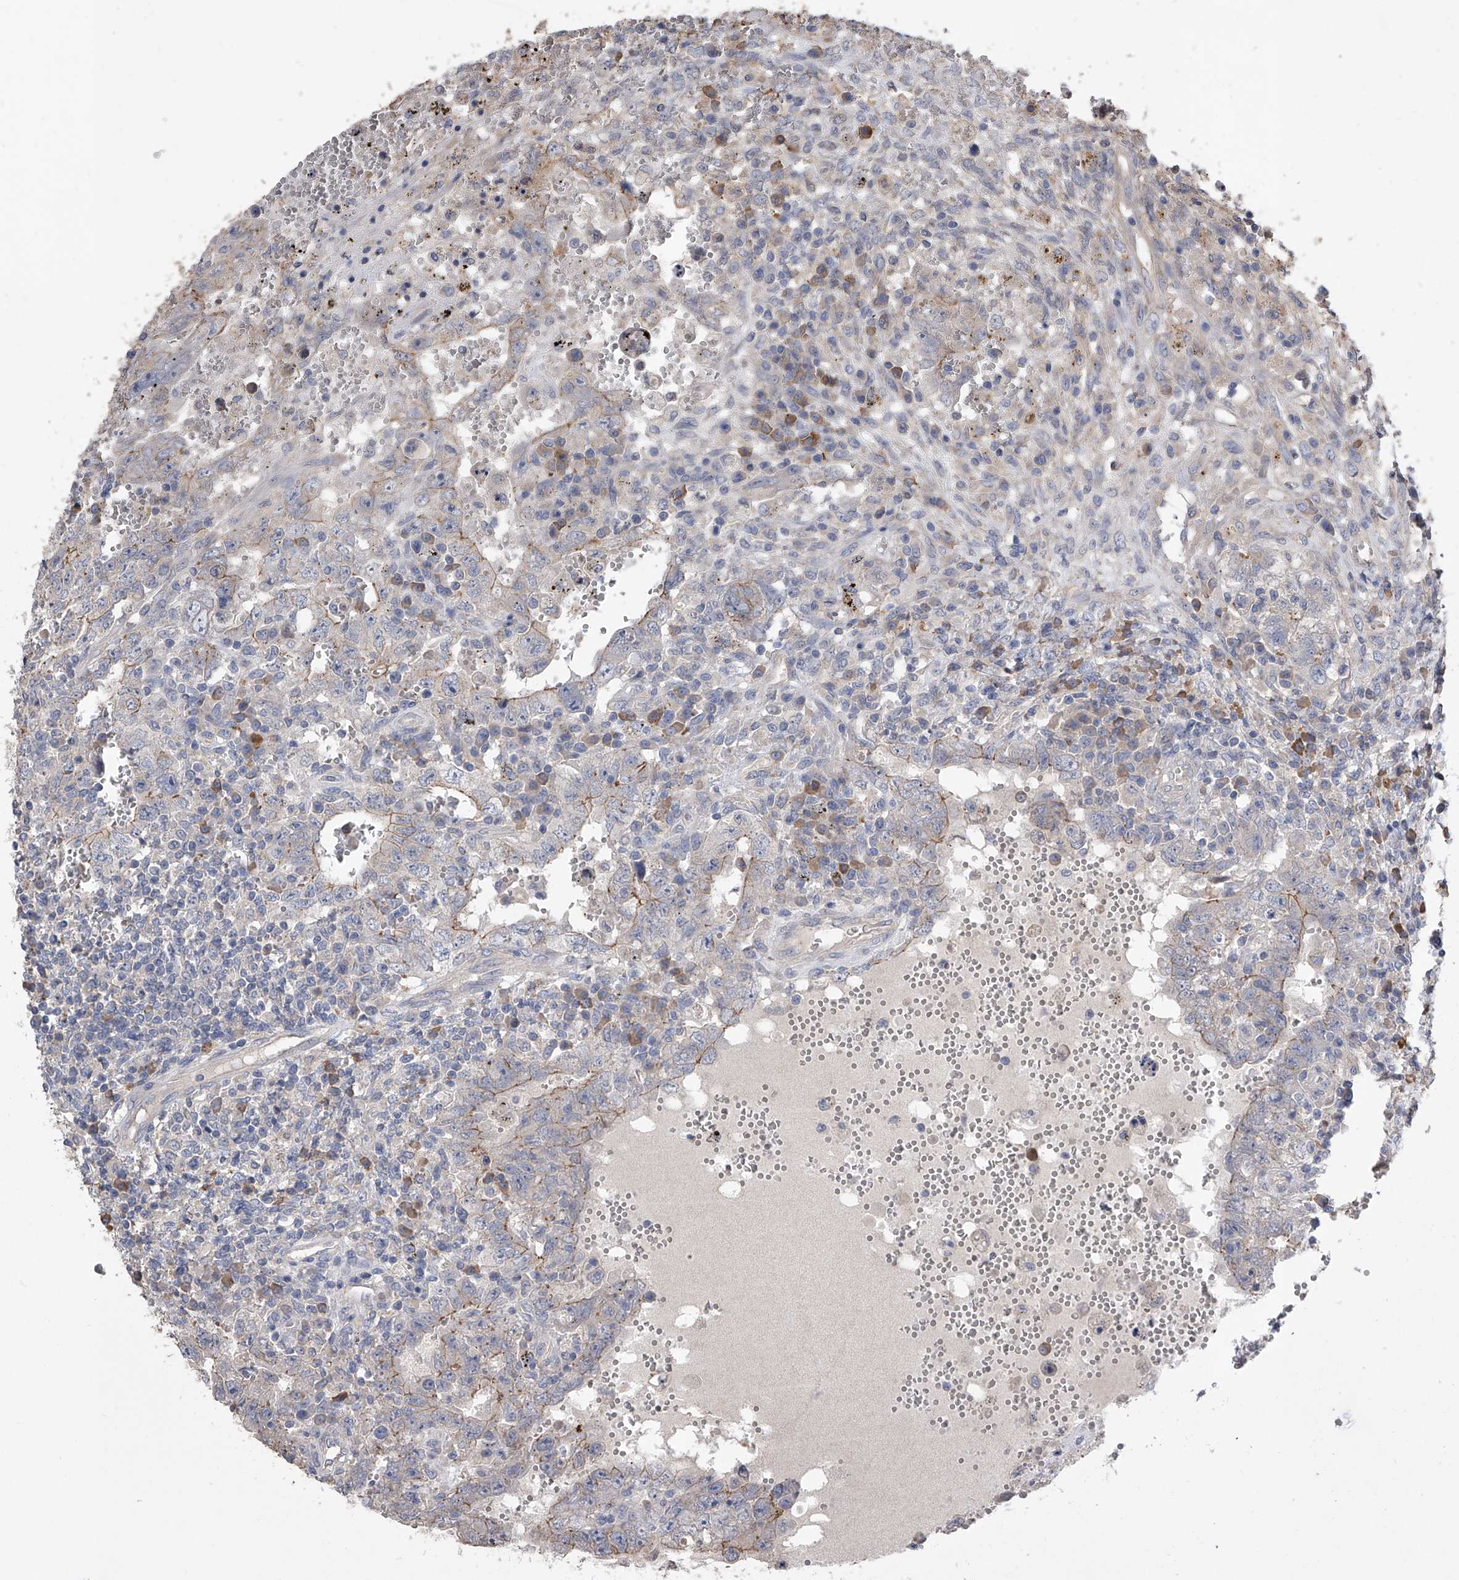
{"staining": {"intensity": "weak", "quantity": "25%-75%", "location": "cytoplasmic/membranous"}, "tissue": "testis cancer", "cell_type": "Tumor cells", "image_type": "cancer", "snomed": [{"axis": "morphology", "description": "Carcinoma, Embryonal, NOS"}, {"axis": "topography", "description": "Testis"}], "caption": "Human embryonal carcinoma (testis) stained with a brown dye shows weak cytoplasmic/membranous positive positivity in approximately 25%-75% of tumor cells.", "gene": "ZNF343", "patient": {"sex": "male", "age": 26}}